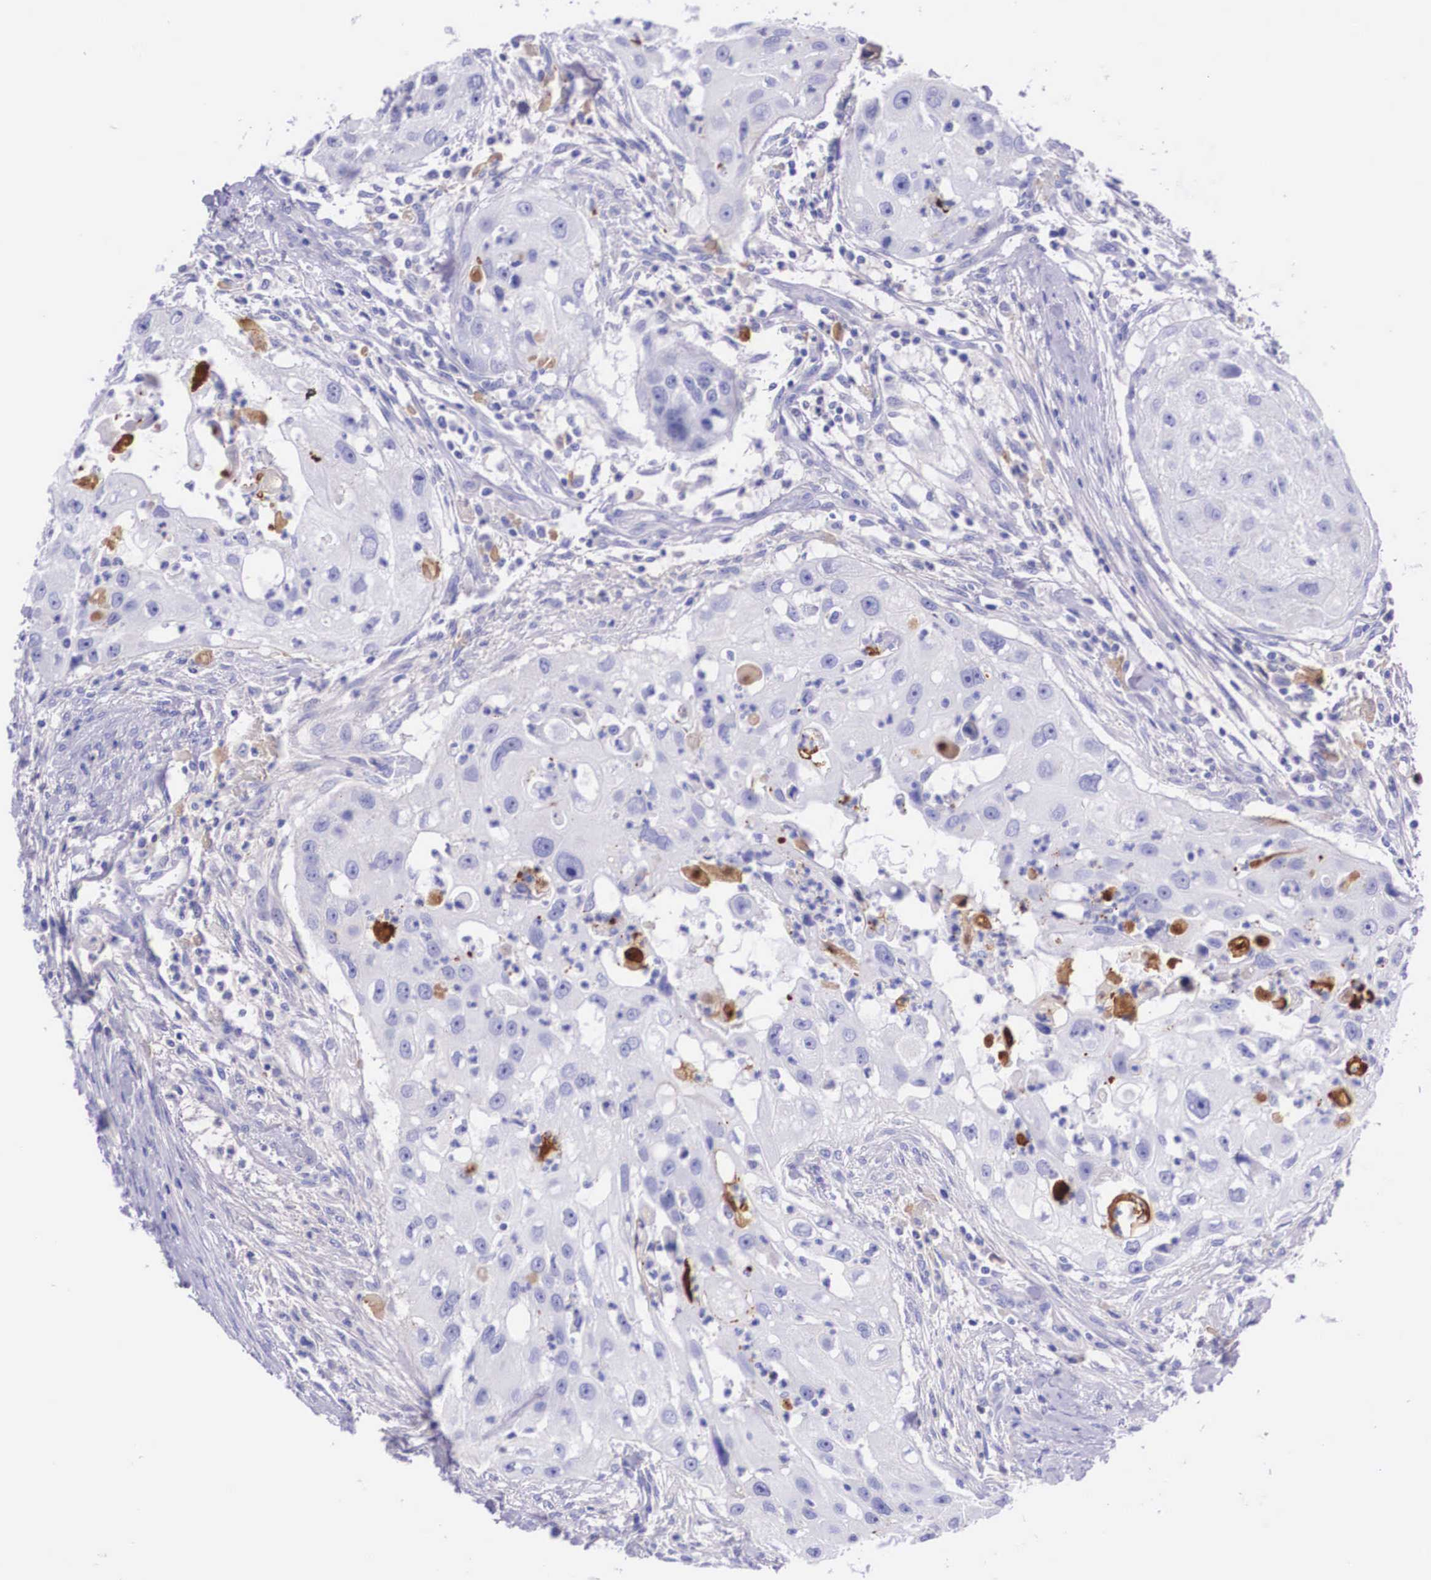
{"staining": {"intensity": "negative", "quantity": "none", "location": "none"}, "tissue": "head and neck cancer", "cell_type": "Tumor cells", "image_type": "cancer", "snomed": [{"axis": "morphology", "description": "Squamous cell carcinoma, NOS"}, {"axis": "topography", "description": "Head-Neck"}], "caption": "IHC photomicrograph of human head and neck cancer (squamous cell carcinoma) stained for a protein (brown), which exhibits no expression in tumor cells.", "gene": "PLG", "patient": {"sex": "male", "age": 64}}